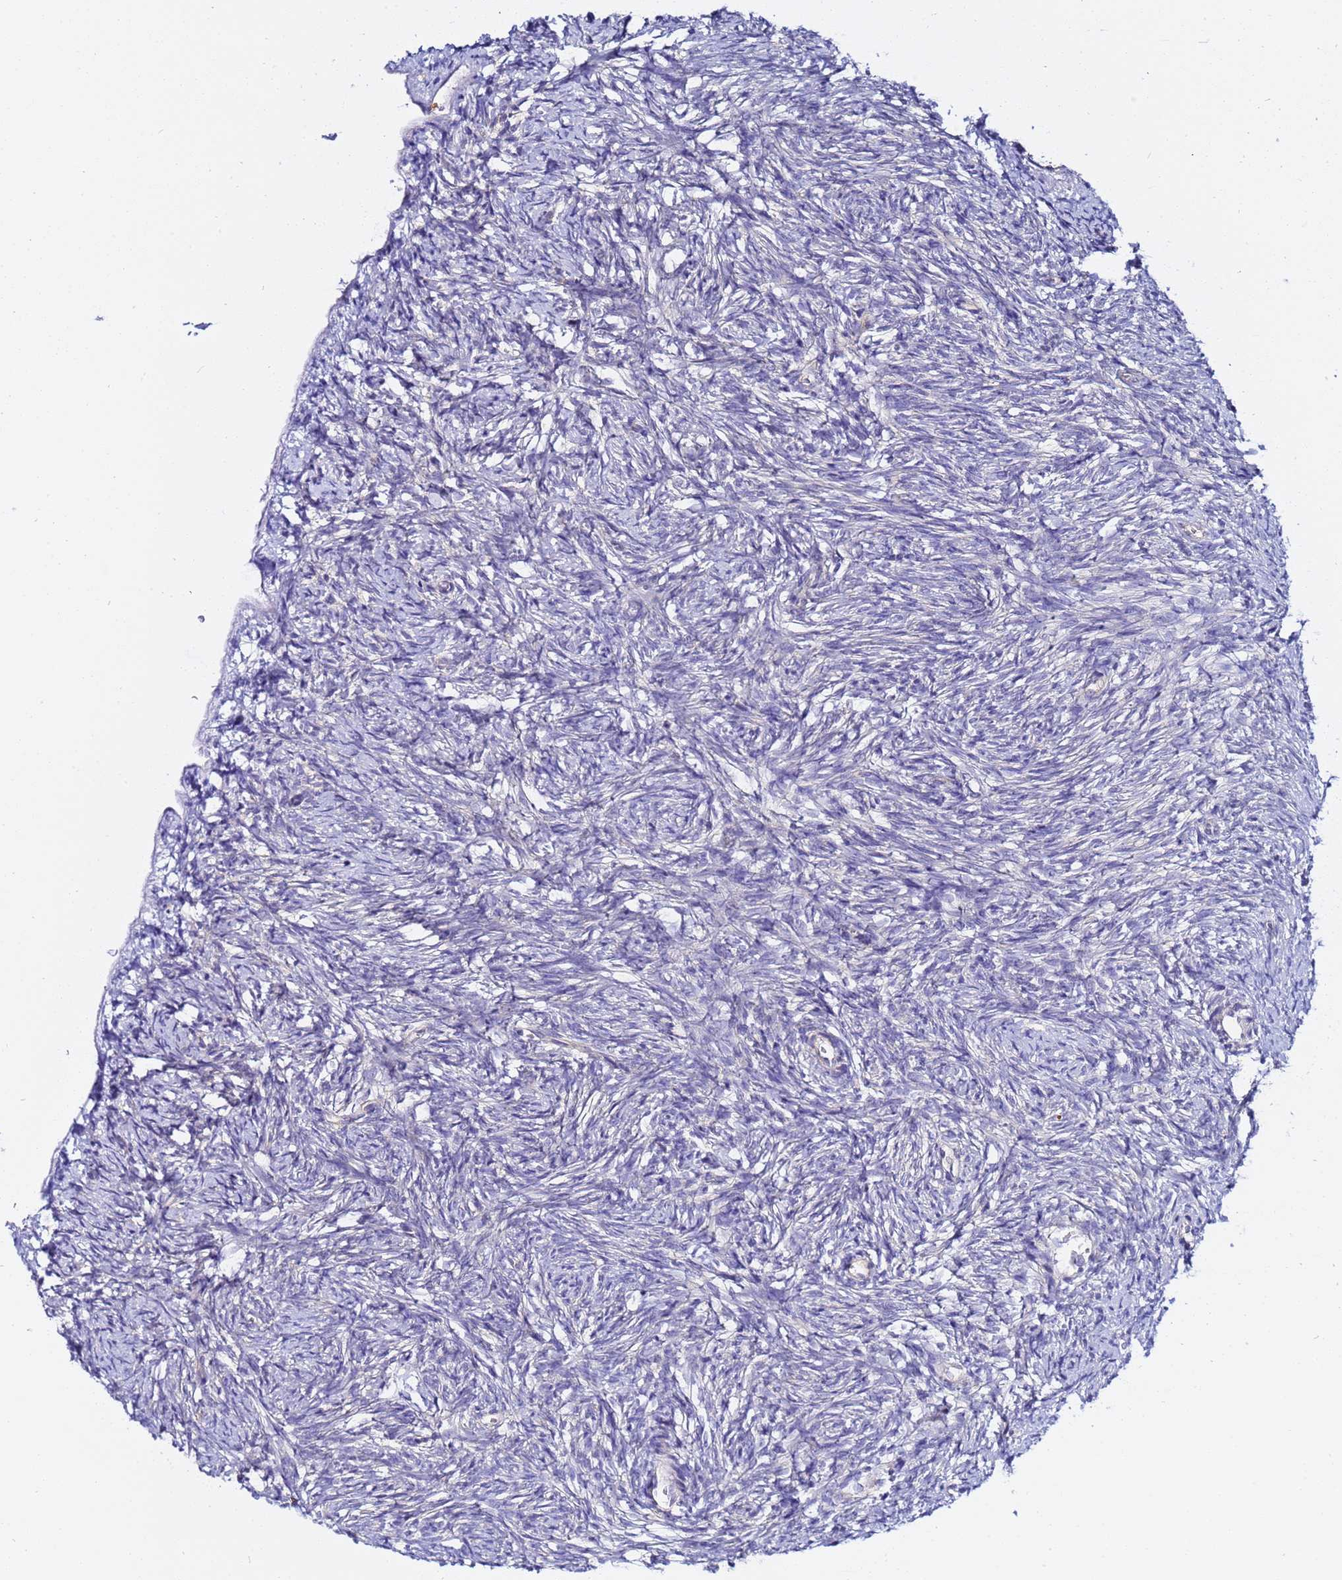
{"staining": {"intensity": "weak", "quantity": ">75%", "location": "cytoplasmic/membranous"}, "tissue": "ovary", "cell_type": "Follicle cells", "image_type": "normal", "snomed": [{"axis": "morphology", "description": "Normal tissue, NOS"}, {"axis": "topography", "description": "Ovary"}], "caption": "Brown immunohistochemical staining in unremarkable human ovary shows weak cytoplasmic/membranous expression in about >75% of follicle cells.", "gene": "LENG1", "patient": {"sex": "female", "age": 51}}